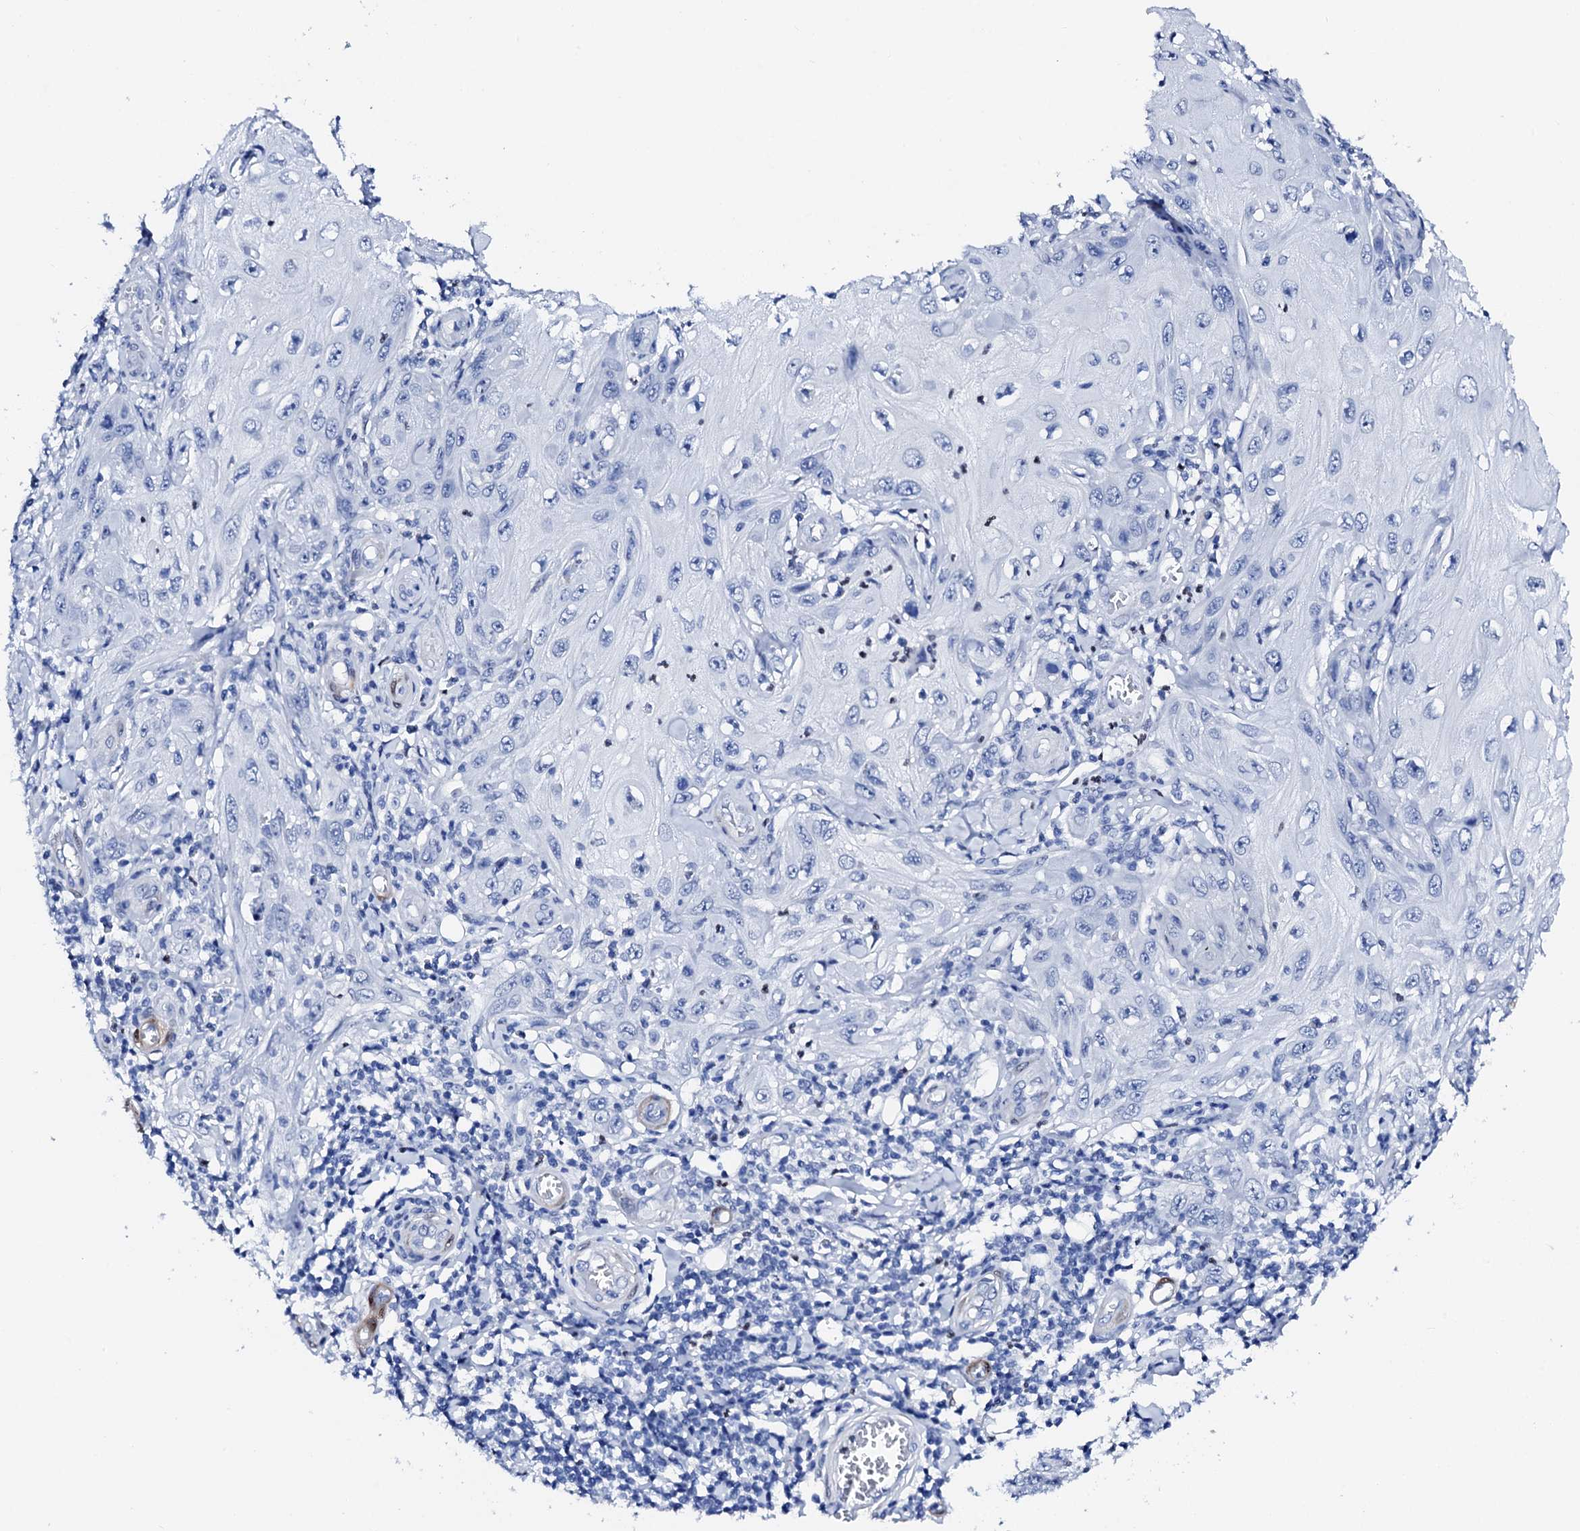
{"staining": {"intensity": "negative", "quantity": "none", "location": "none"}, "tissue": "skin cancer", "cell_type": "Tumor cells", "image_type": "cancer", "snomed": [{"axis": "morphology", "description": "Squamous cell carcinoma, NOS"}, {"axis": "topography", "description": "Skin"}], "caption": "An immunohistochemistry (IHC) image of skin squamous cell carcinoma is shown. There is no staining in tumor cells of skin squamous cell carcinoma.", "gene": "NRIP2", "patient": {"sex": "female", "age": 73}}